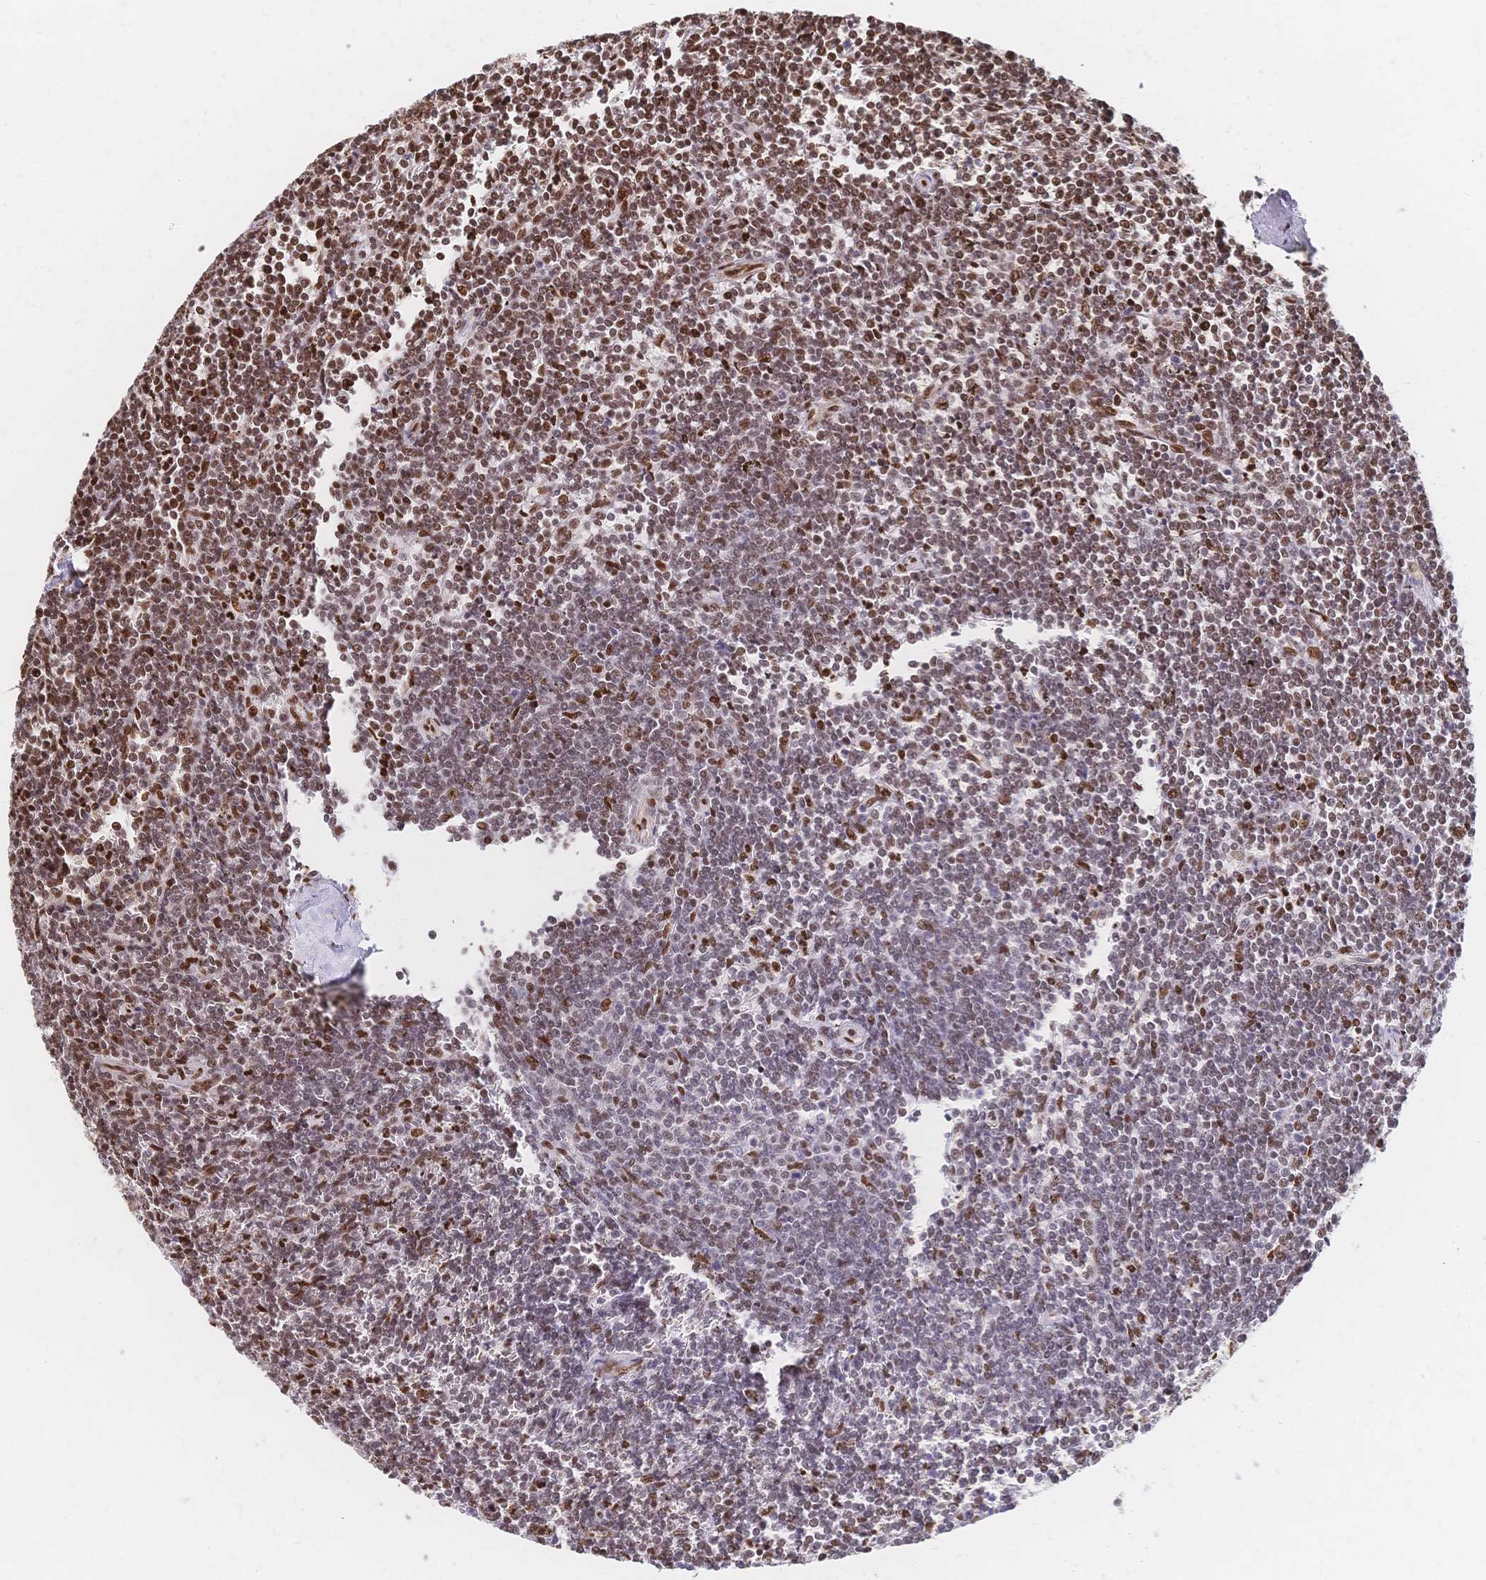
{"staining": {"intensity": "moderate", "quantity": "25%-75%", "location": "nuclear"}, "tissue": "lymphoma", "cell_type": "Tumor cells", "image_type": "cancer", "snomed": [{"axis": "morphology", "description": "Malignant lymphoma, non-Hodgkin's type, Low grade"}, {"axis": "topography", "description": "Spleen"}], "caption": "This is a photomicrograph of immunohistochemistry staining of lymphoma, which shows moderate staining in the nuclear of tumor cells.", "gene": "HDGF", "patient": {"sex": "male", "age": 78}}